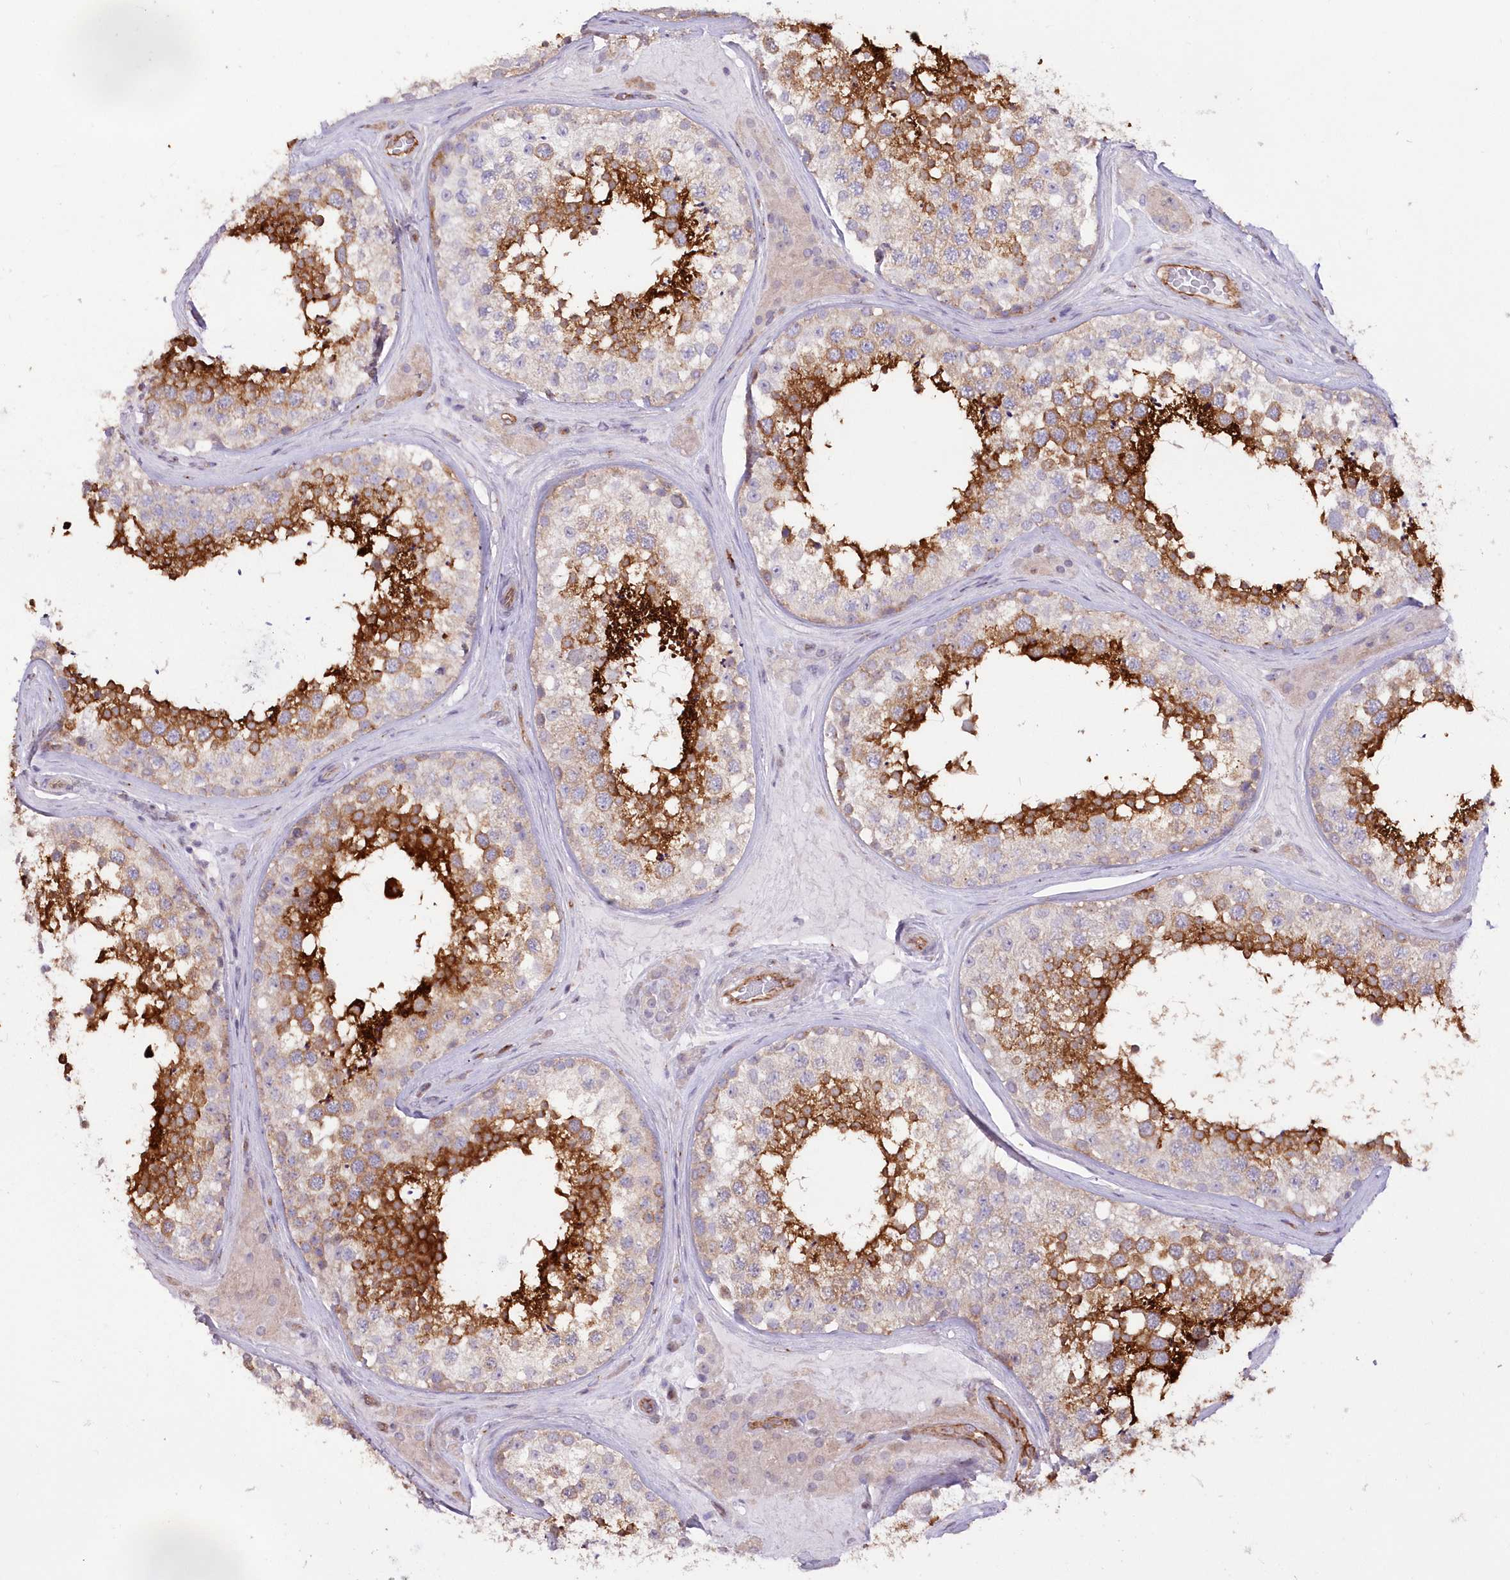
{"staining": {"intensity": "strong", "quantity": "25%-75%", "location": "cytoplasmic/membranous"}, "tissue": "testis", "cell_type": "Cells in seminiferous ducts", "image_type": "normal", "snomed": [{"axis": "morphology", "description": "Normal tissue, NOS"}, {"axis": "topography", "description": "Testis"}], "caption": "Immunohistochemistry (IHC) (DAB) staining of normal human testis demonstrates strong cytoplasmic/membranous protein staining in about 25%-75% of cells in seminiferous ducts.", "gene": "RAB11FIP5", "patient": {"sex": "male", "age": 46}}